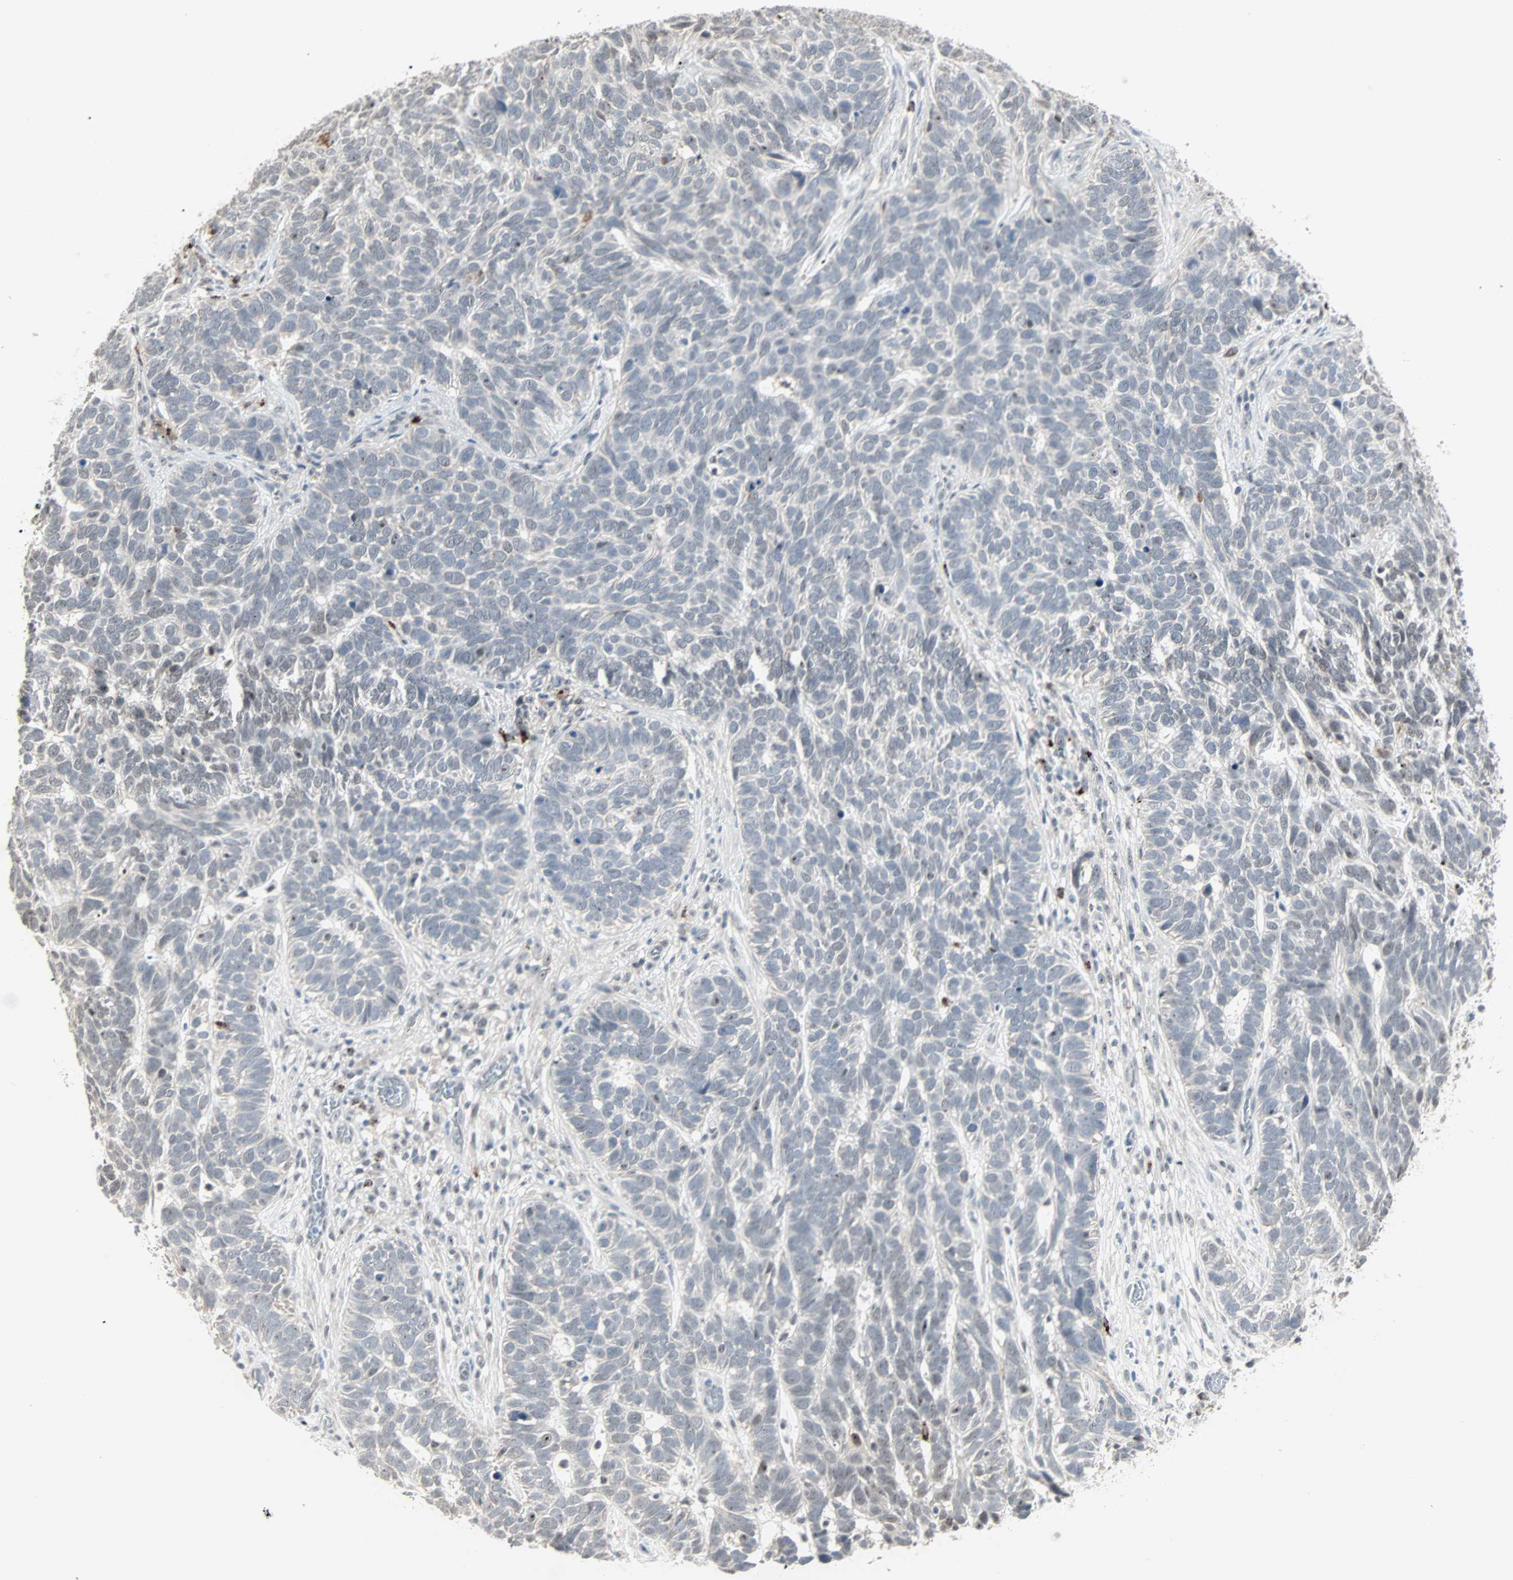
{"staining": {"intensity": "moderate", "quantity": "<25%", "location": "nuclear"}, "tissue": "skin cancer", "cell_type": "Tumor cells", "image_type": "cancer", "snomed": [{"axis": "morphology", "description": "Basal cell carcinoma"}, {"axis": "topography", "description": "Skin"}], "caption": "Skin cancer stained with DAB (3,3'-diaminobenzidine) immunohistochemistry (IHC) exhibits low levels of moderate nuclear staining in approximately <25% of tumor cells.", "gene": "KDM4A", "patient": {"sex": "male", "age": 87}}